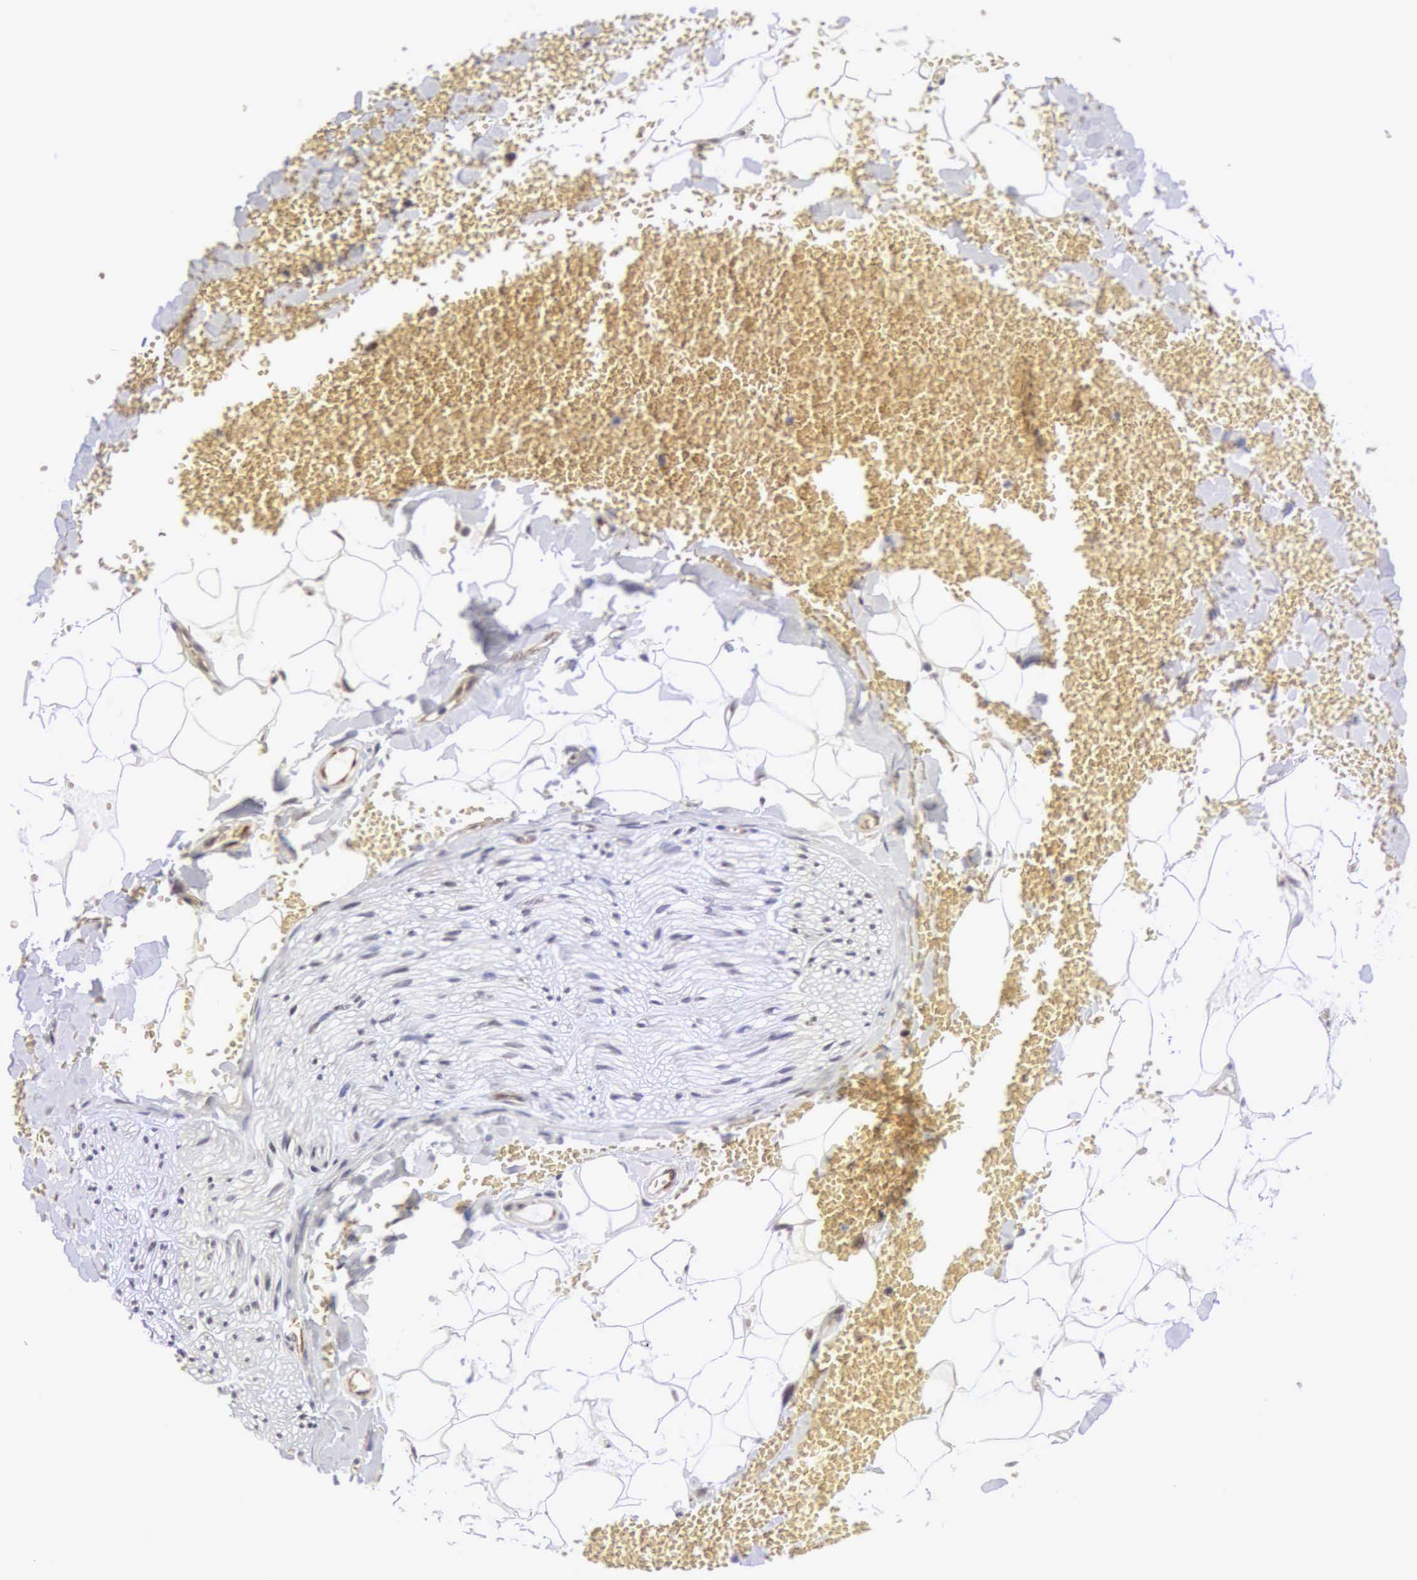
{"staining": {"intensity": "weak", "quantity": ">75%", "location": "nuclear"}, "tissue": "soft tissue", "cell_type": "Fibroblasts", "image_type": "normal", "snomed": [{"axis": "morphology", "description": "Normal tissue, NOS"}, {"axis": "morphology", "description": "Inflammation, NOS"}, {"axis": "topography", "description": "Lymph node"}, {"axis": "topography", "description": "Peripheral nerve tissue"}], "caption": "A brown stain highlights weak nuclear positivity of a protein in fibroblasts of benign soft tissue.", "gene": "MORC2", "patient": {"sex": "male", "age": 52}}